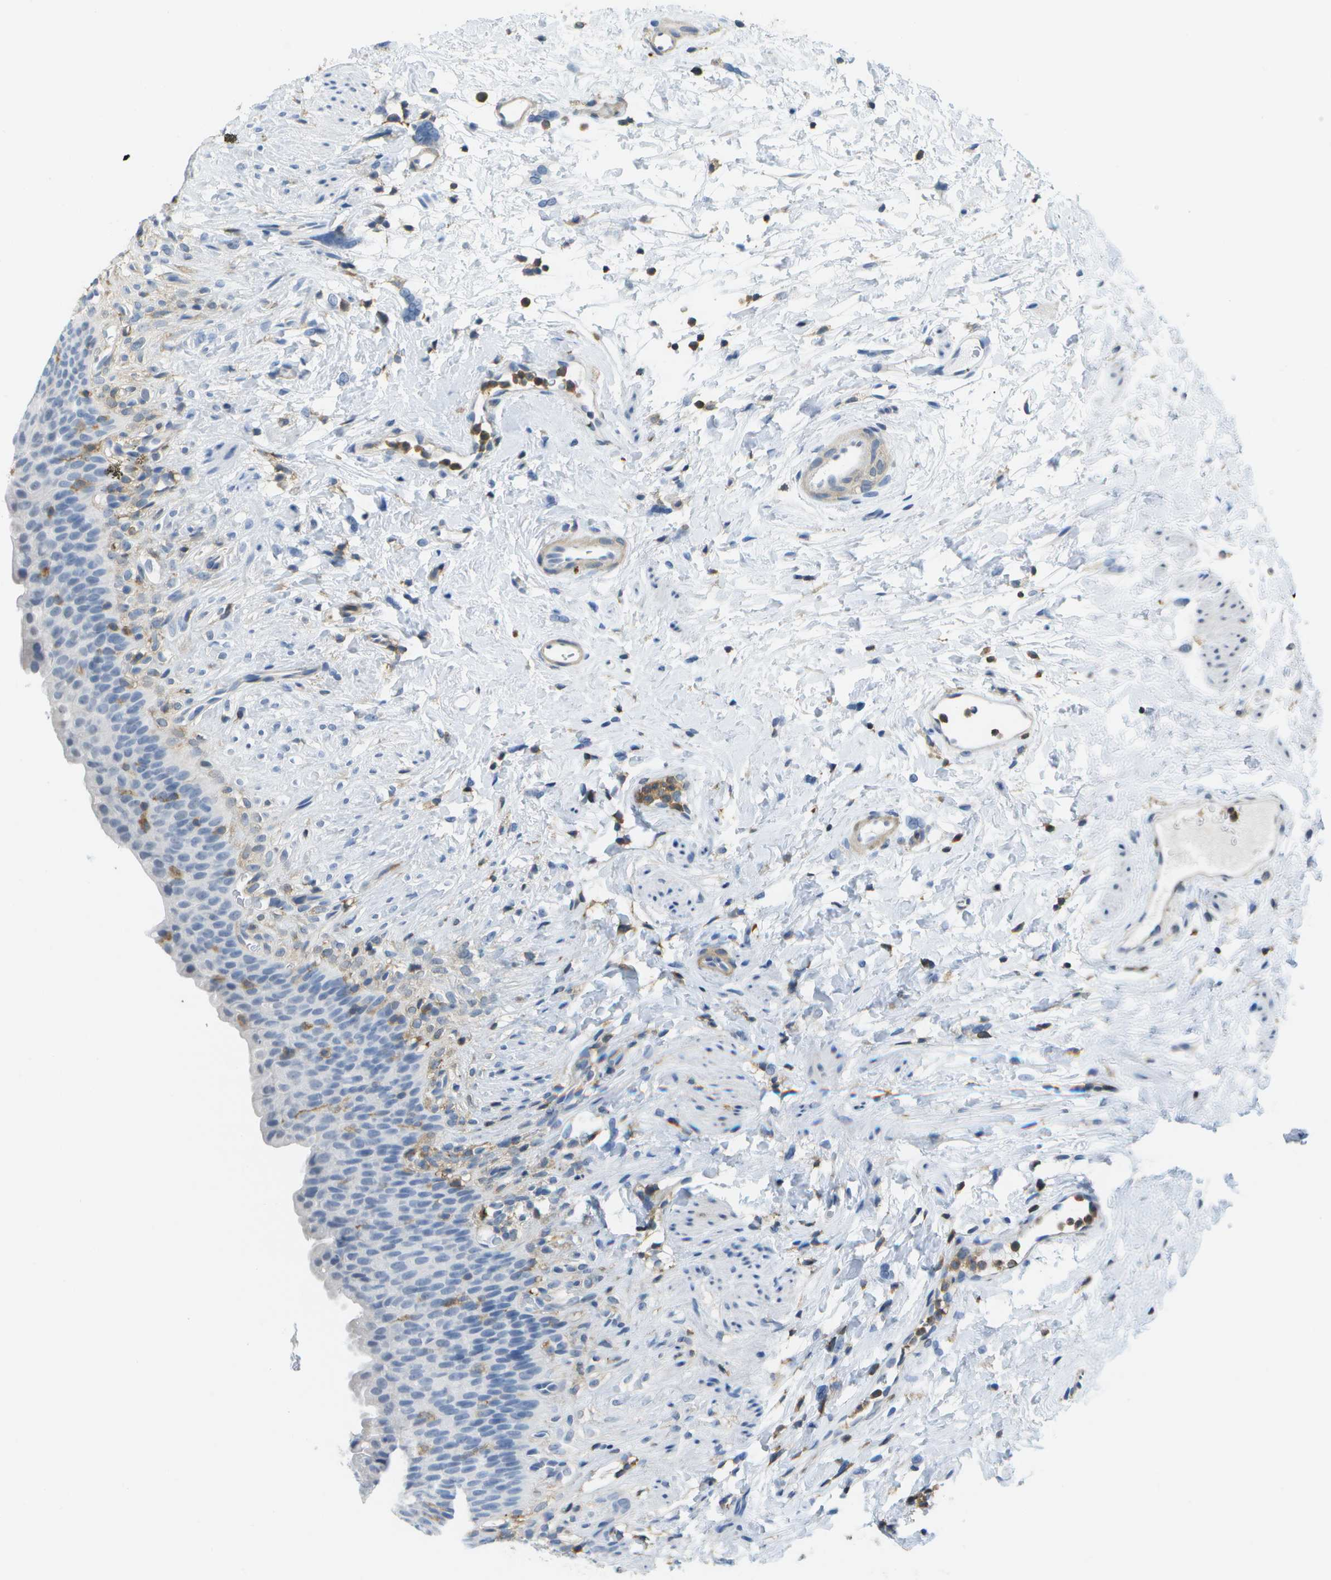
{"staining": {"intensity": "negative", "quantity": "none", "location": "none"}, "tissue": "urinary bladder", "cell_type": "Urothelial cells", "image_type": "normal", "snomed": [{"axis": "morphology", "description": "Normal tissue, NOS"}, {"axis": "topography", "description": "Urinary bladder"}], "caption": "Human urinary bladder stained for a protein using immunohistochemistry (IHC) demonstrates no staining in urothelial cells.", "gene": "RCSD1", "patient": {"sex": "female", "age": 79}}